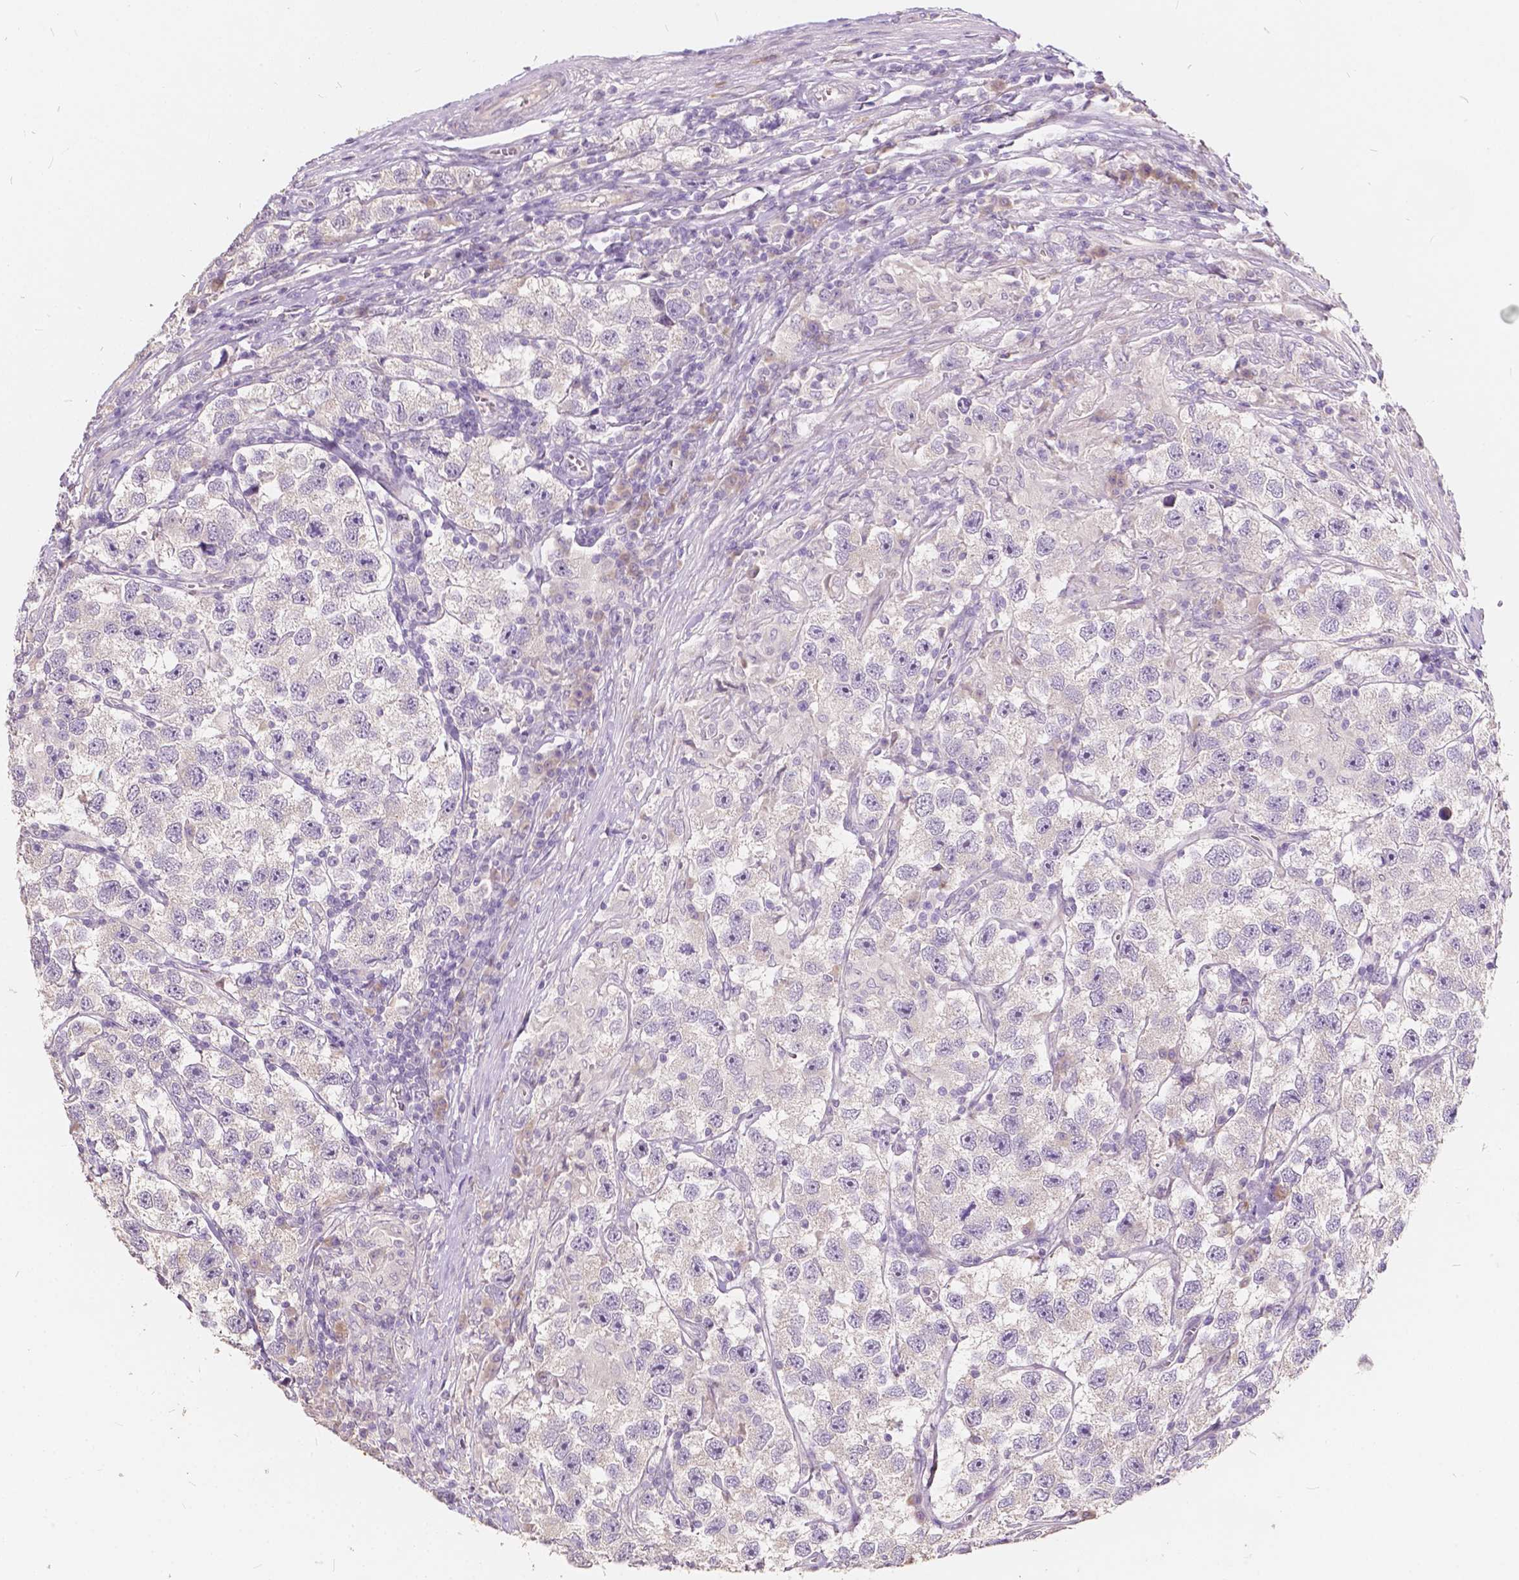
{"staining": {"intensity": "negative", "quantity": "none", "location": "none"}, "tissue": "testis cancer", "cell_type": "Tumor cells", "image_type": "cancer", "snomed": [{"axis": "morphology", "description": "Seminoma, NOS"}, {"axis": "topography", "description": "Testis"}], "caption": "Tumor cells show no significant protein staining in seminoma (testis).", "gene": "SLC7A8", "patient": {"sex": "male", "age": 26}}